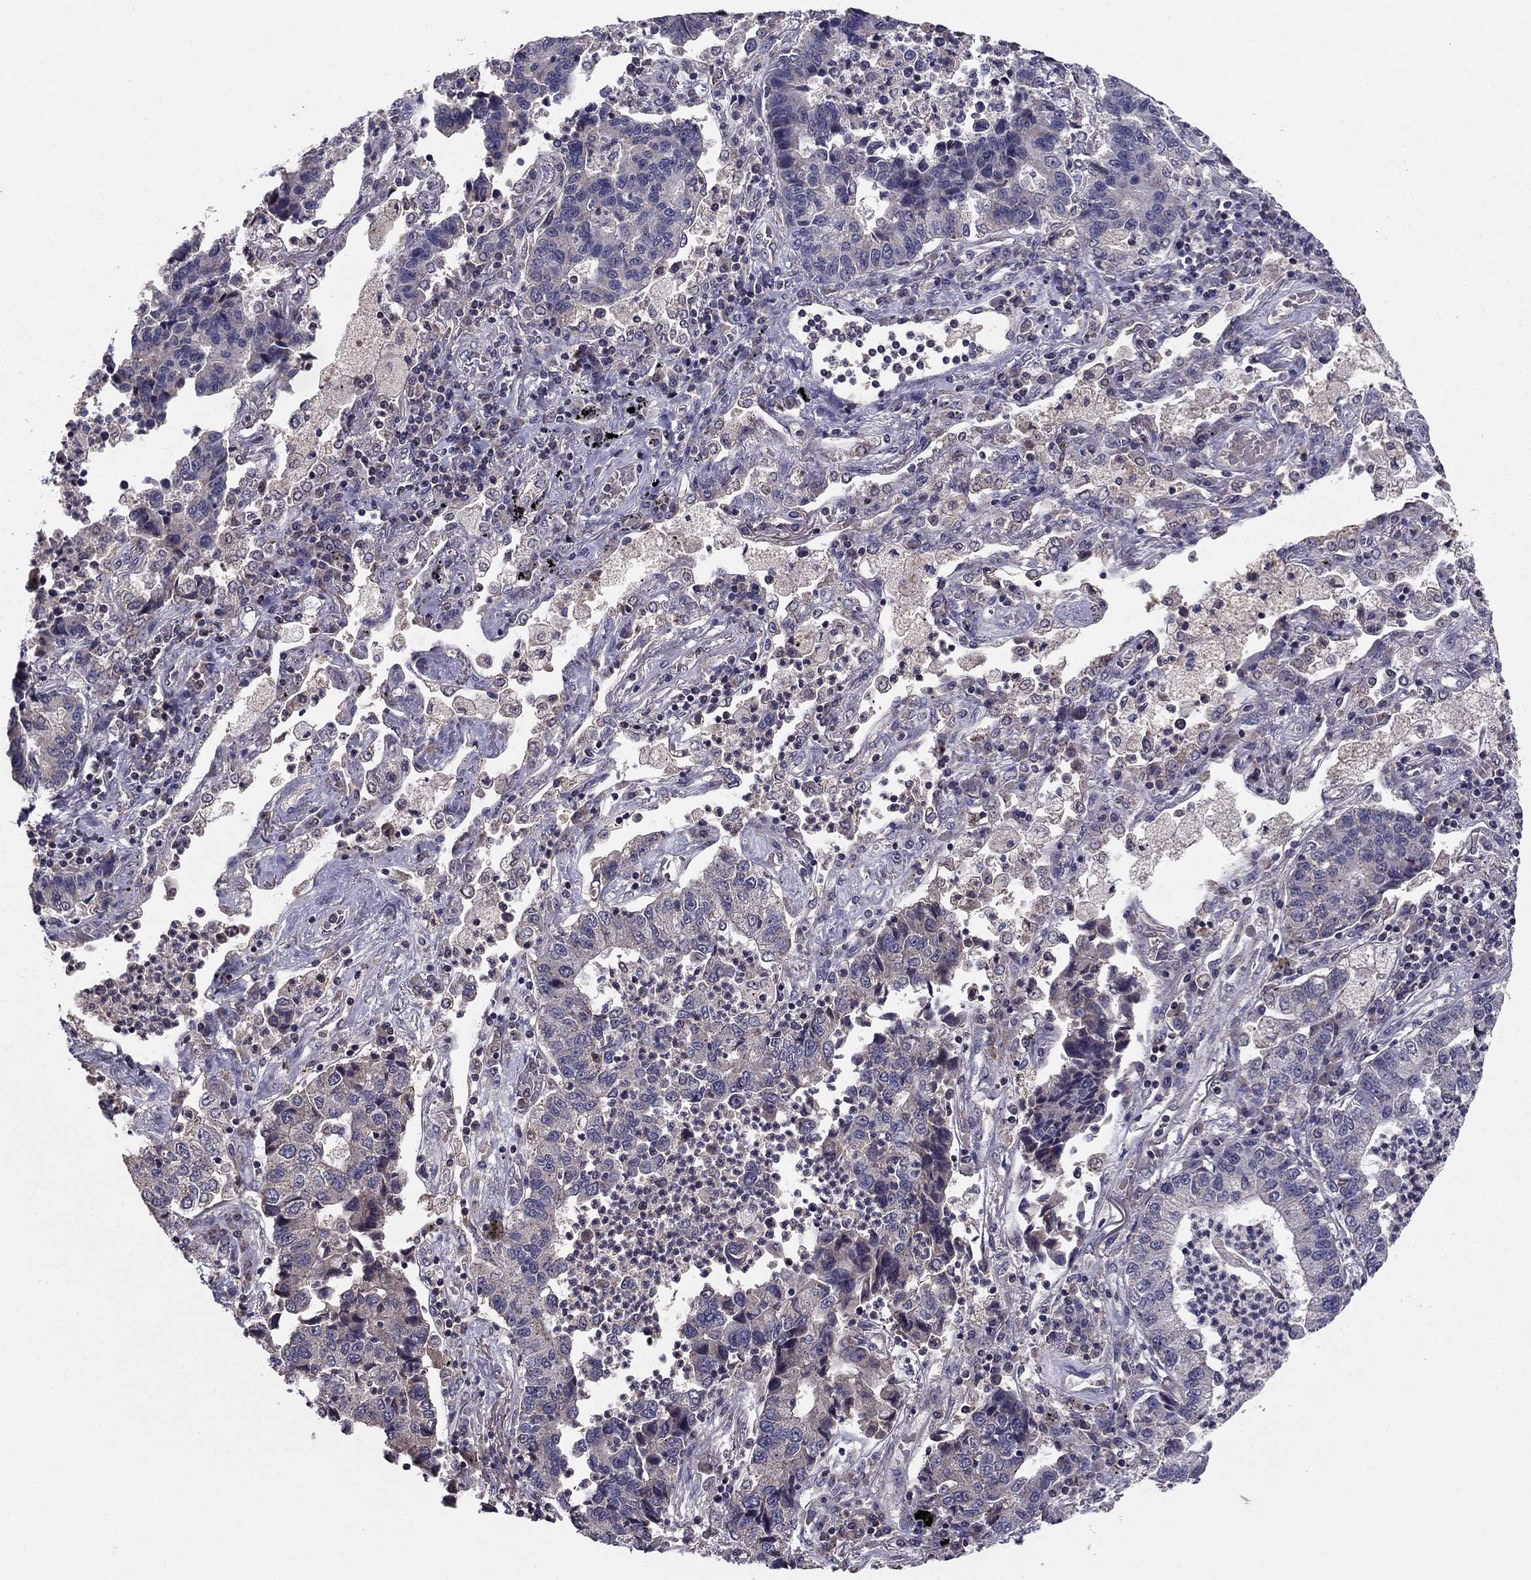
{"staining": {"intensity": "negative", "quantity": "none", "location": "none"}, "tissue": "lung cancer", "cell_type": "Tumor cells", "image_type": "cancer", "snomed": [{"axis": "morphology", "description": "Adenocarcinoma, NOS"}, {"axis": "topography", "description": "Lung"}], "caption": "Immunohistochemistry (IHC) micrograph of human lung cancer stained for a protein (brown), which reveals no positivity in tumor cells.", "gene": "HCN1", "patient": {"sex": "female", "age": 57}}